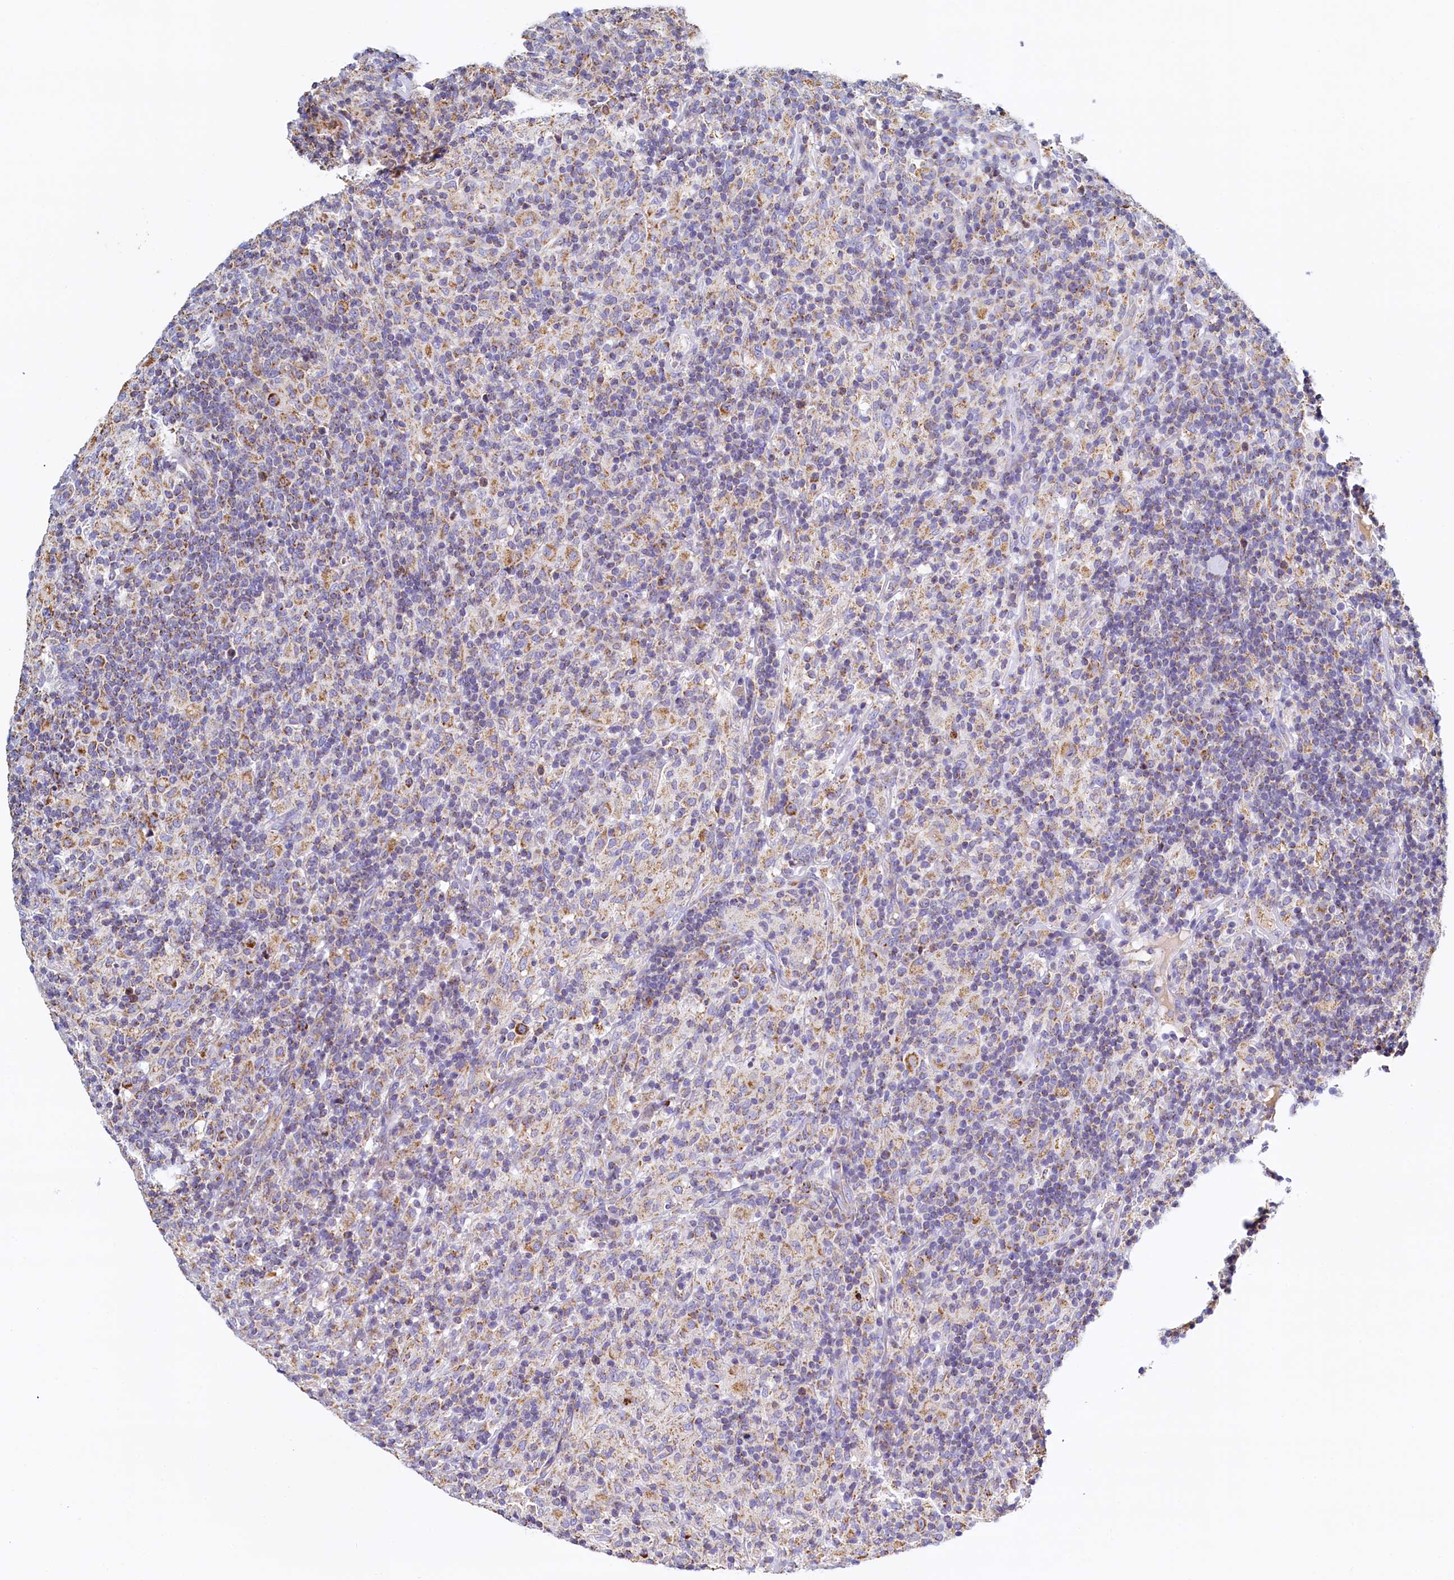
{"staining": {"intensity": "moderate", "quantity": ">75%", "location": "cytoplasmic/membranous"}, "tissue": "lymphoma", "cell_type": "Tumor cells", "image_type": "cancer", "snomed": [{"axis": "morphology", "description": "Hodgkin's disease, NOS"}, {"axis": "topography", "description": "Lymph node"}], "caption": "A histopathology image of Hodgkin's disease stained for a protein exhibits moderate cytoplasmic/membranous brown staining in tumor cells.", "gene": "POC1A", "patient": {"sex": "male", "age": 70}}